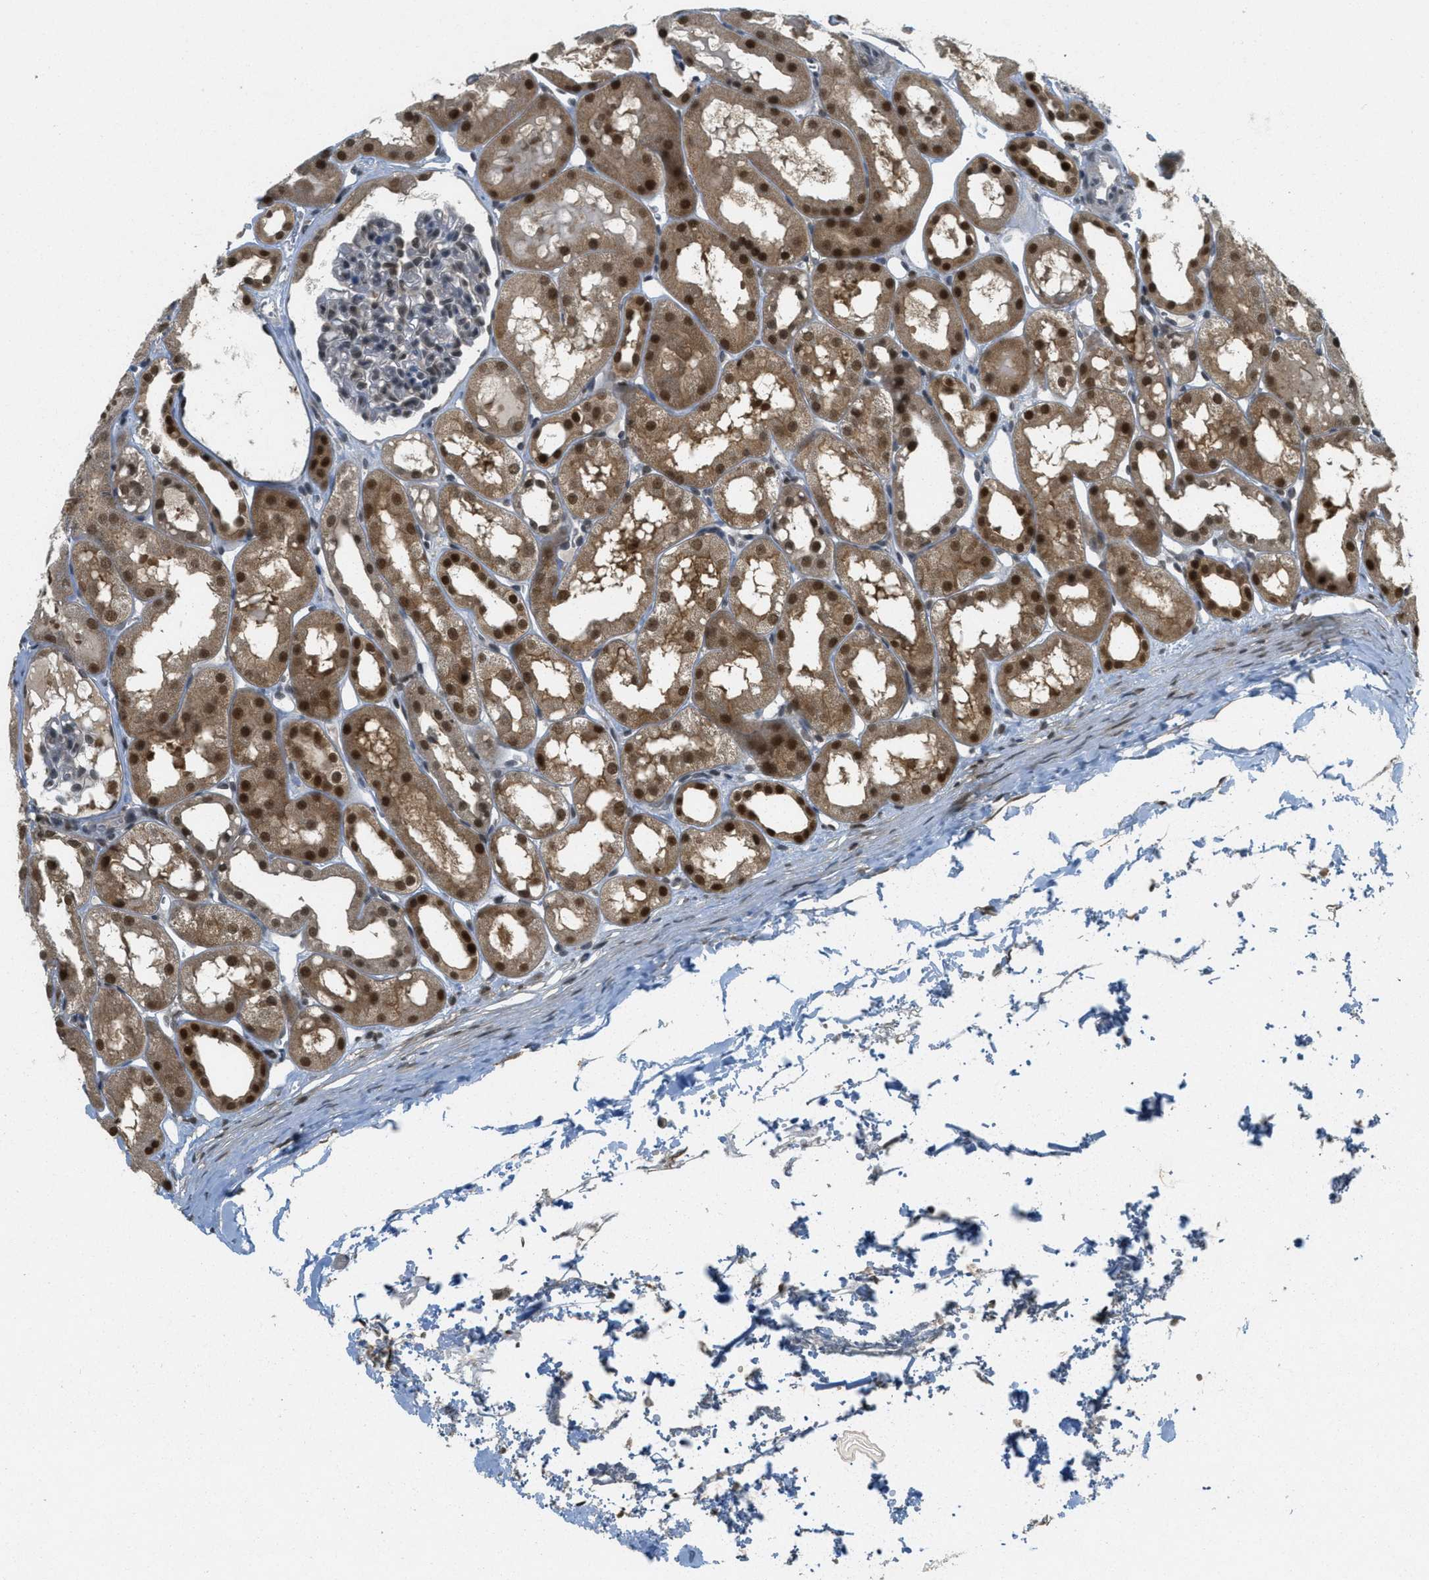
{"staining": {"intensity": "weak", "quantity": "<25%", "location": "nuclear"}, "tissue": "kidney", "cell_type": "Cells in glomeruli", "image_type": "normal", "snomed": [{"axis": "morphology", "description": "Normal tissue, NOS"}, {"axis": "topography", "description": "Kidney"}, {"axis": "topography", "description": "Urinary bladder"}], "caption": "Benign kidney was stained to show a protein in brown. There is no significant expression in cells in glomeruli. Nuclei are stained in blue.", "gene": "DNAJB1", "patient": {"sex": "male", "age": 16}}